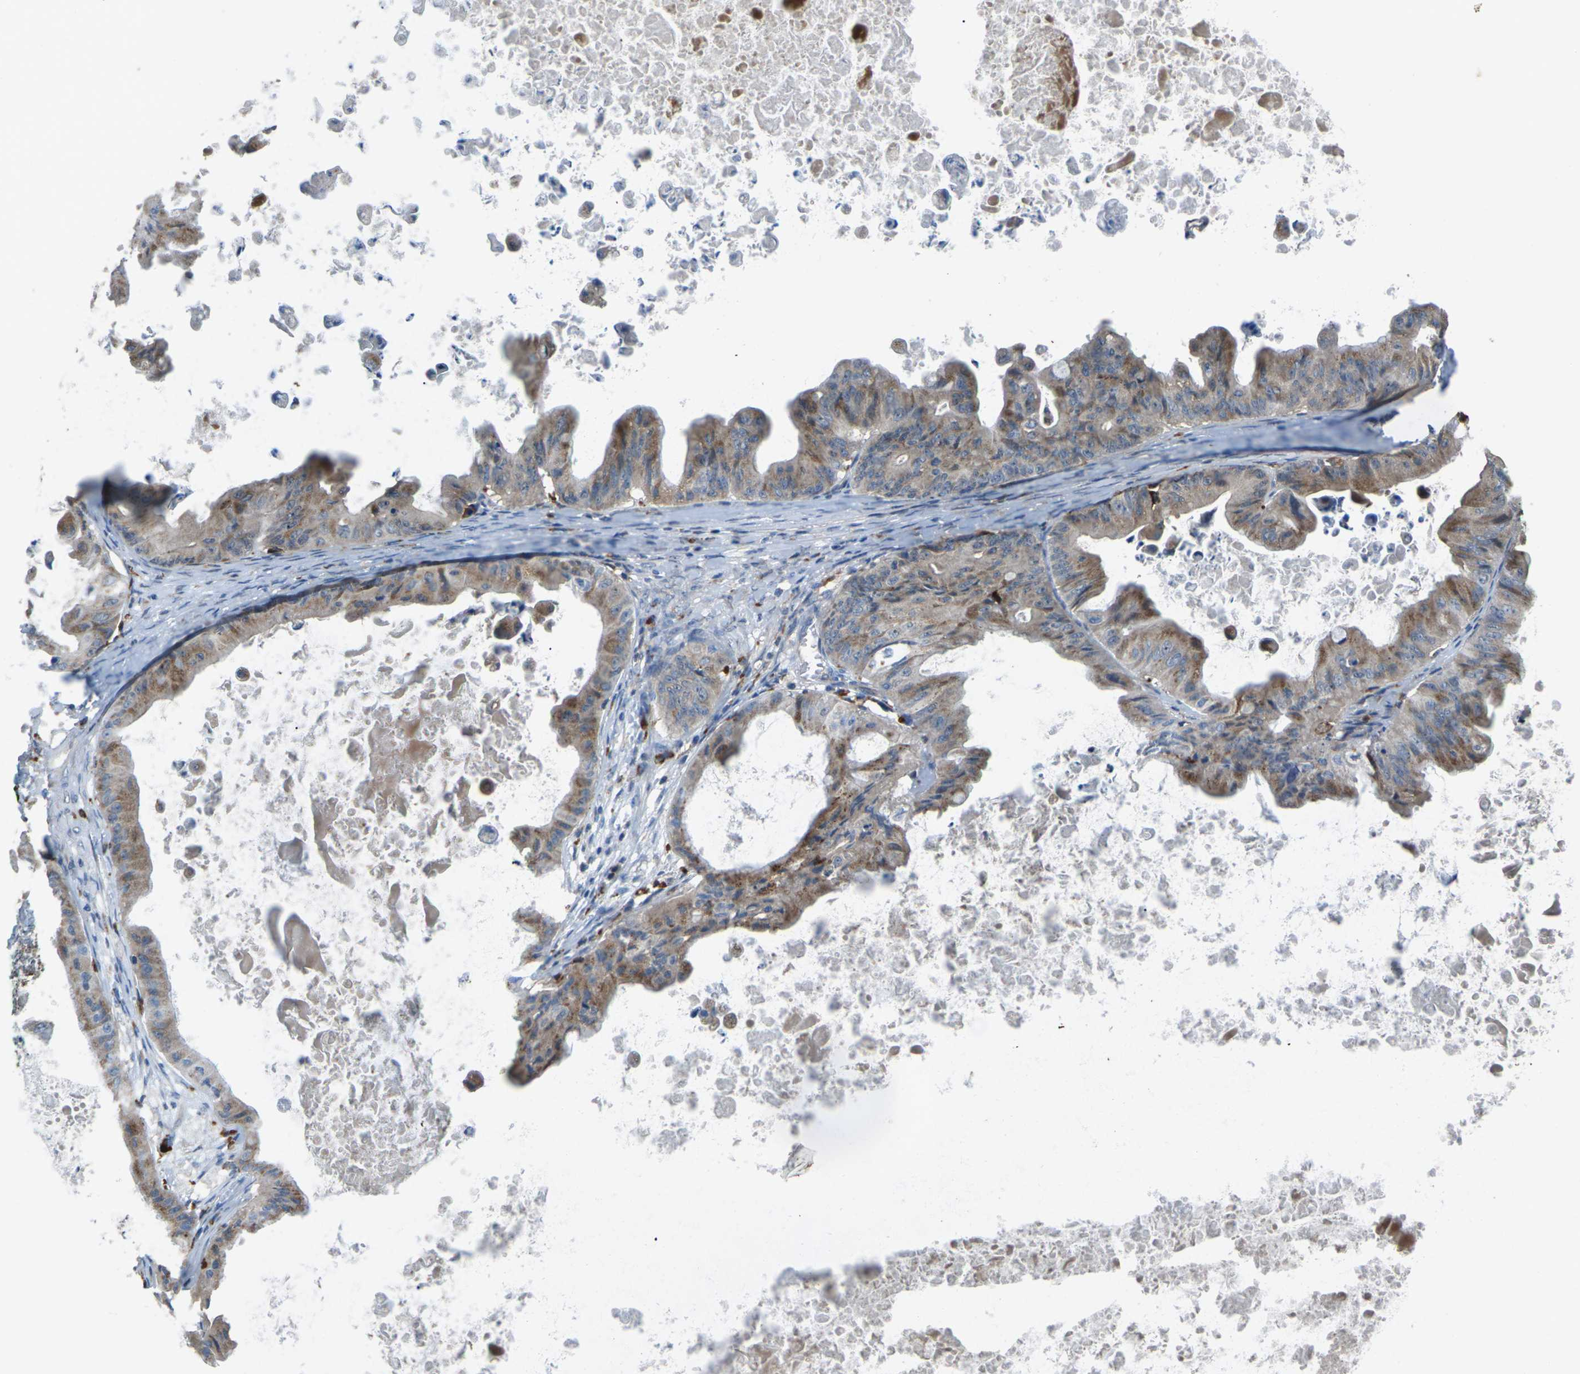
{"staining": {"intensity": "moderate", "quantity": ">75%", "location": "cytoplasmic/membranous"}, "tissue": "ovarian cancer", "cell_type": "Tumor cells", "image_type": "cancer", "snomed": [{"axis": "morphology", "description": "Cystadenocarcinoma, mucinous, NOS"}, {"axis": "topography", "description": "Ovary"}], "caption": "IHC photomicrograph of neoplastic tissue: mucinous cystadenocarcinoma (ovarian) stained using immunohistochemistry exhibits medium levels of moderate protein expression localized specifically in the cytoplasmic/membranous of tumor cells, appearing as a cytoplasmic/membranous brown color.", "gene": "SLC31A2", "patient": {"sex": "female", "age": 37}}